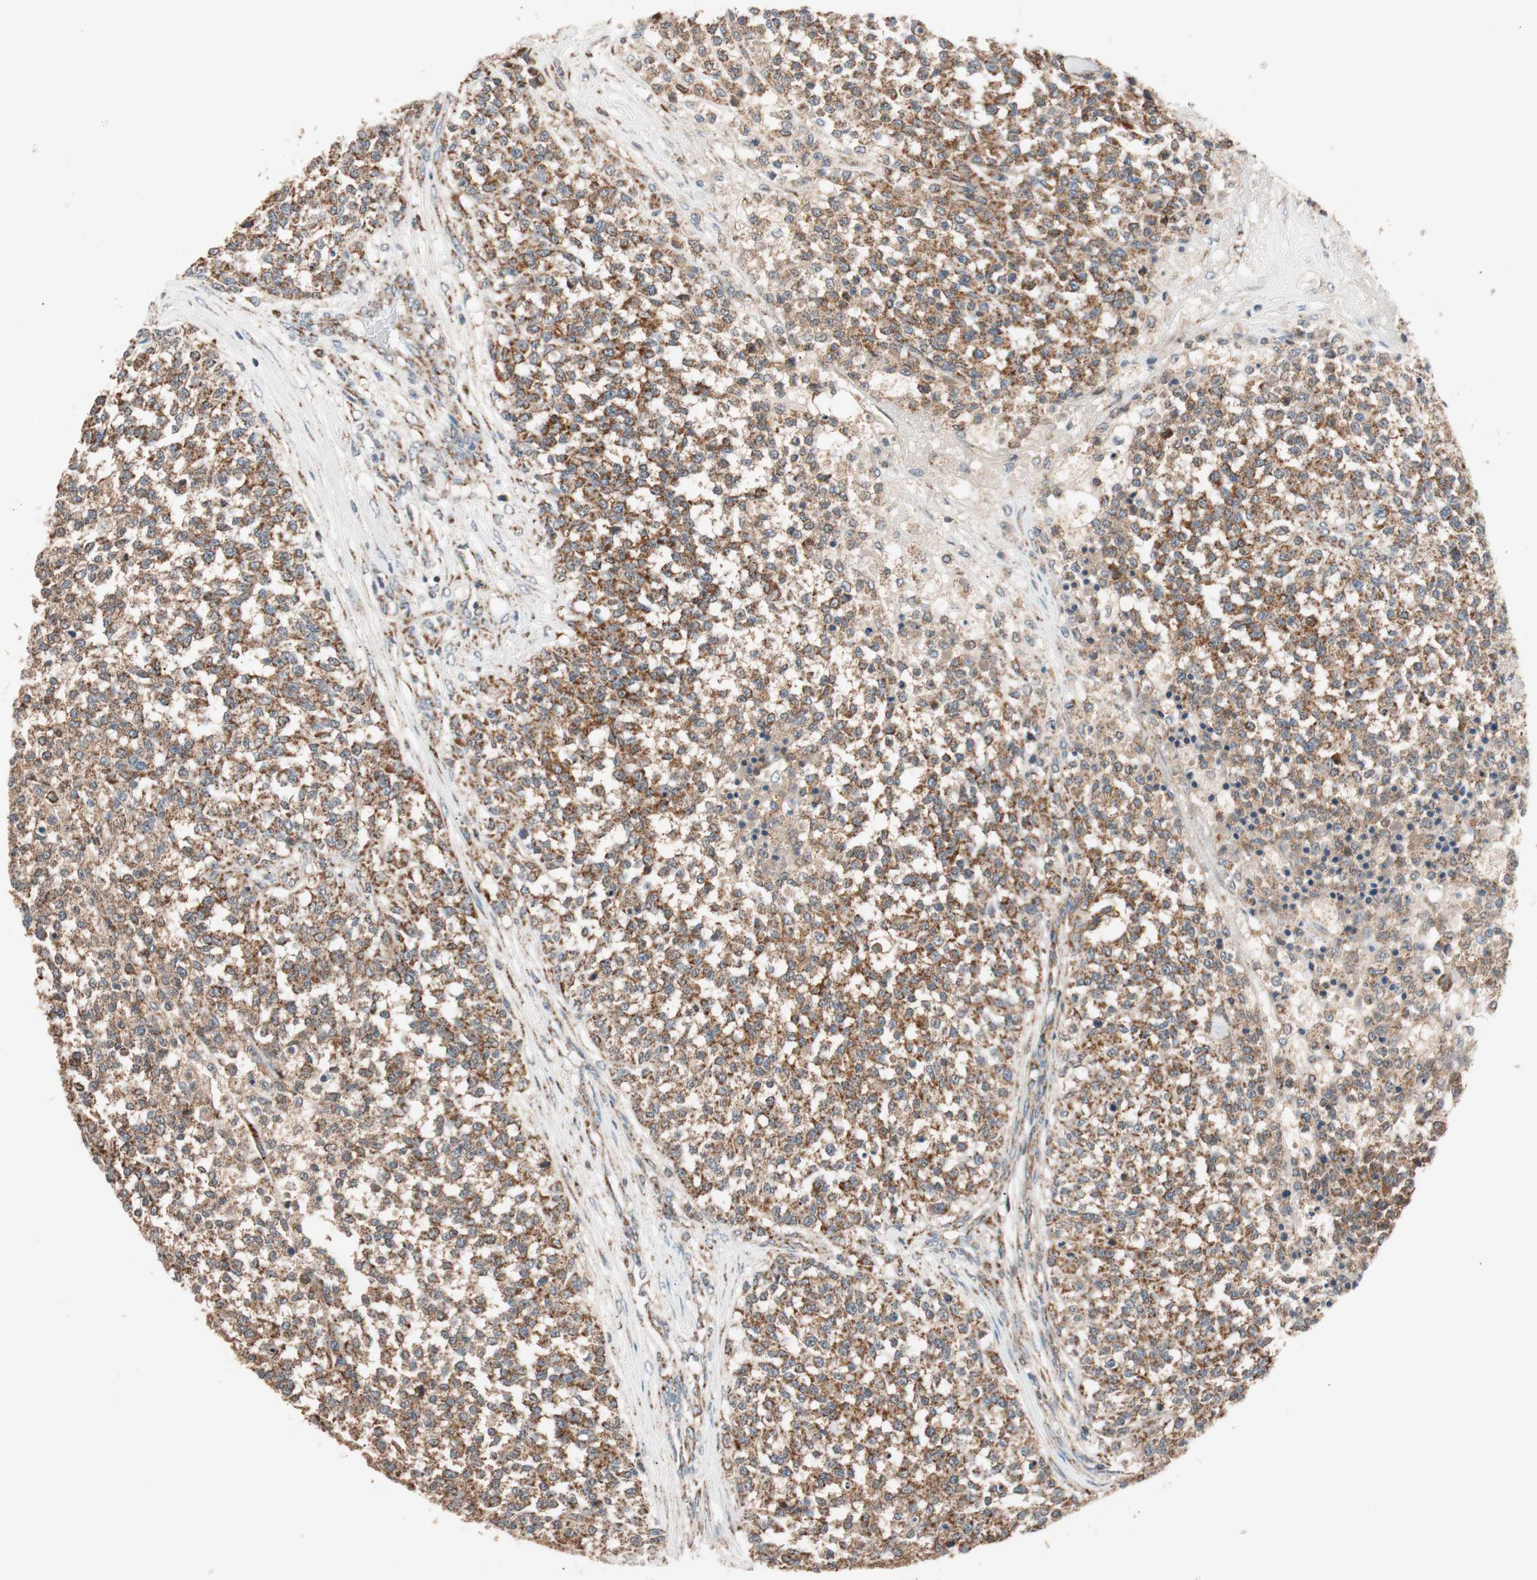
{"staining": {"intensity": "moderate", "quantity": ">75%", "location": "cytoplasmic/membranous"}, "tissue": "testis cancer", "cell_type": "Tumor cells", "image_type": "cancer", "snomed": [{"axis": "morphology", "description": "Seminoma, NOS"}, {"axis": "topography", "description": "Testis"}], "caption": "IHC of testis cancer (seminoma) reveals medium levels of moderate cytoplasmic/membranous expression in about >75% of tumor cells.", "gene": "PITRM1", "patient": {"sex": "male", "age": 59}}